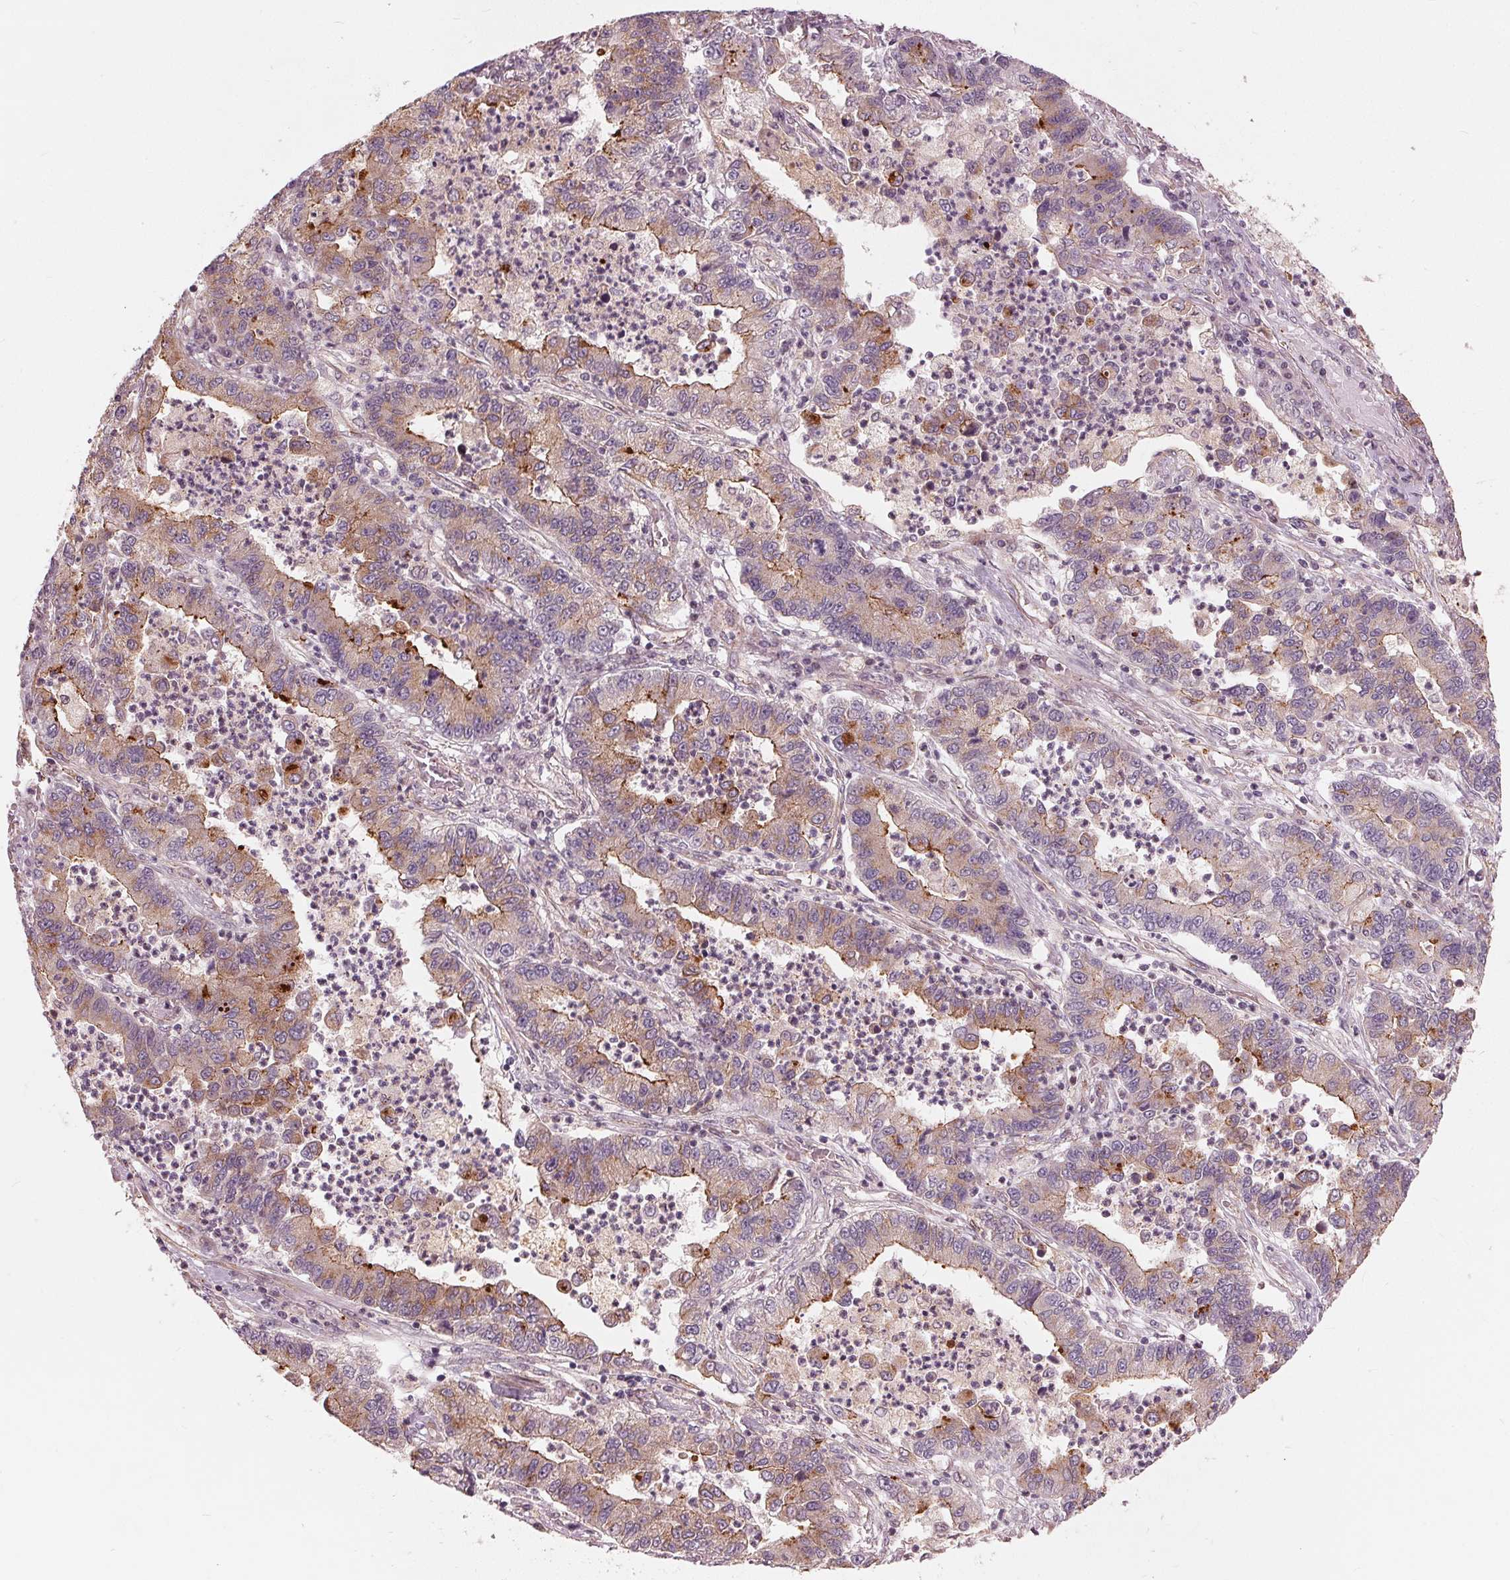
{"staining": {"intensity": "moderate", "quantity": "25%-75%", "location": "cytoplasmic/membranous"}, "tissue": "lung cancer", "cell_type": "Tumor cells", "image_type": "cancer", "snomed": [{"axis": "morphology", "description": "Adenocarcinoma, NOS"}, {"axis": "topography", "description": "Lung"}], "caption": "This histopathology image exhibits immunohistochemistry staining of human lung cancer (adenocarcinoma), with medium moderate cytoplasmic/membranous expression in approximately 25%-75% of tumor cells.", "gene": "TXNIP", "patient": {"sex": "female", "age": 57}}